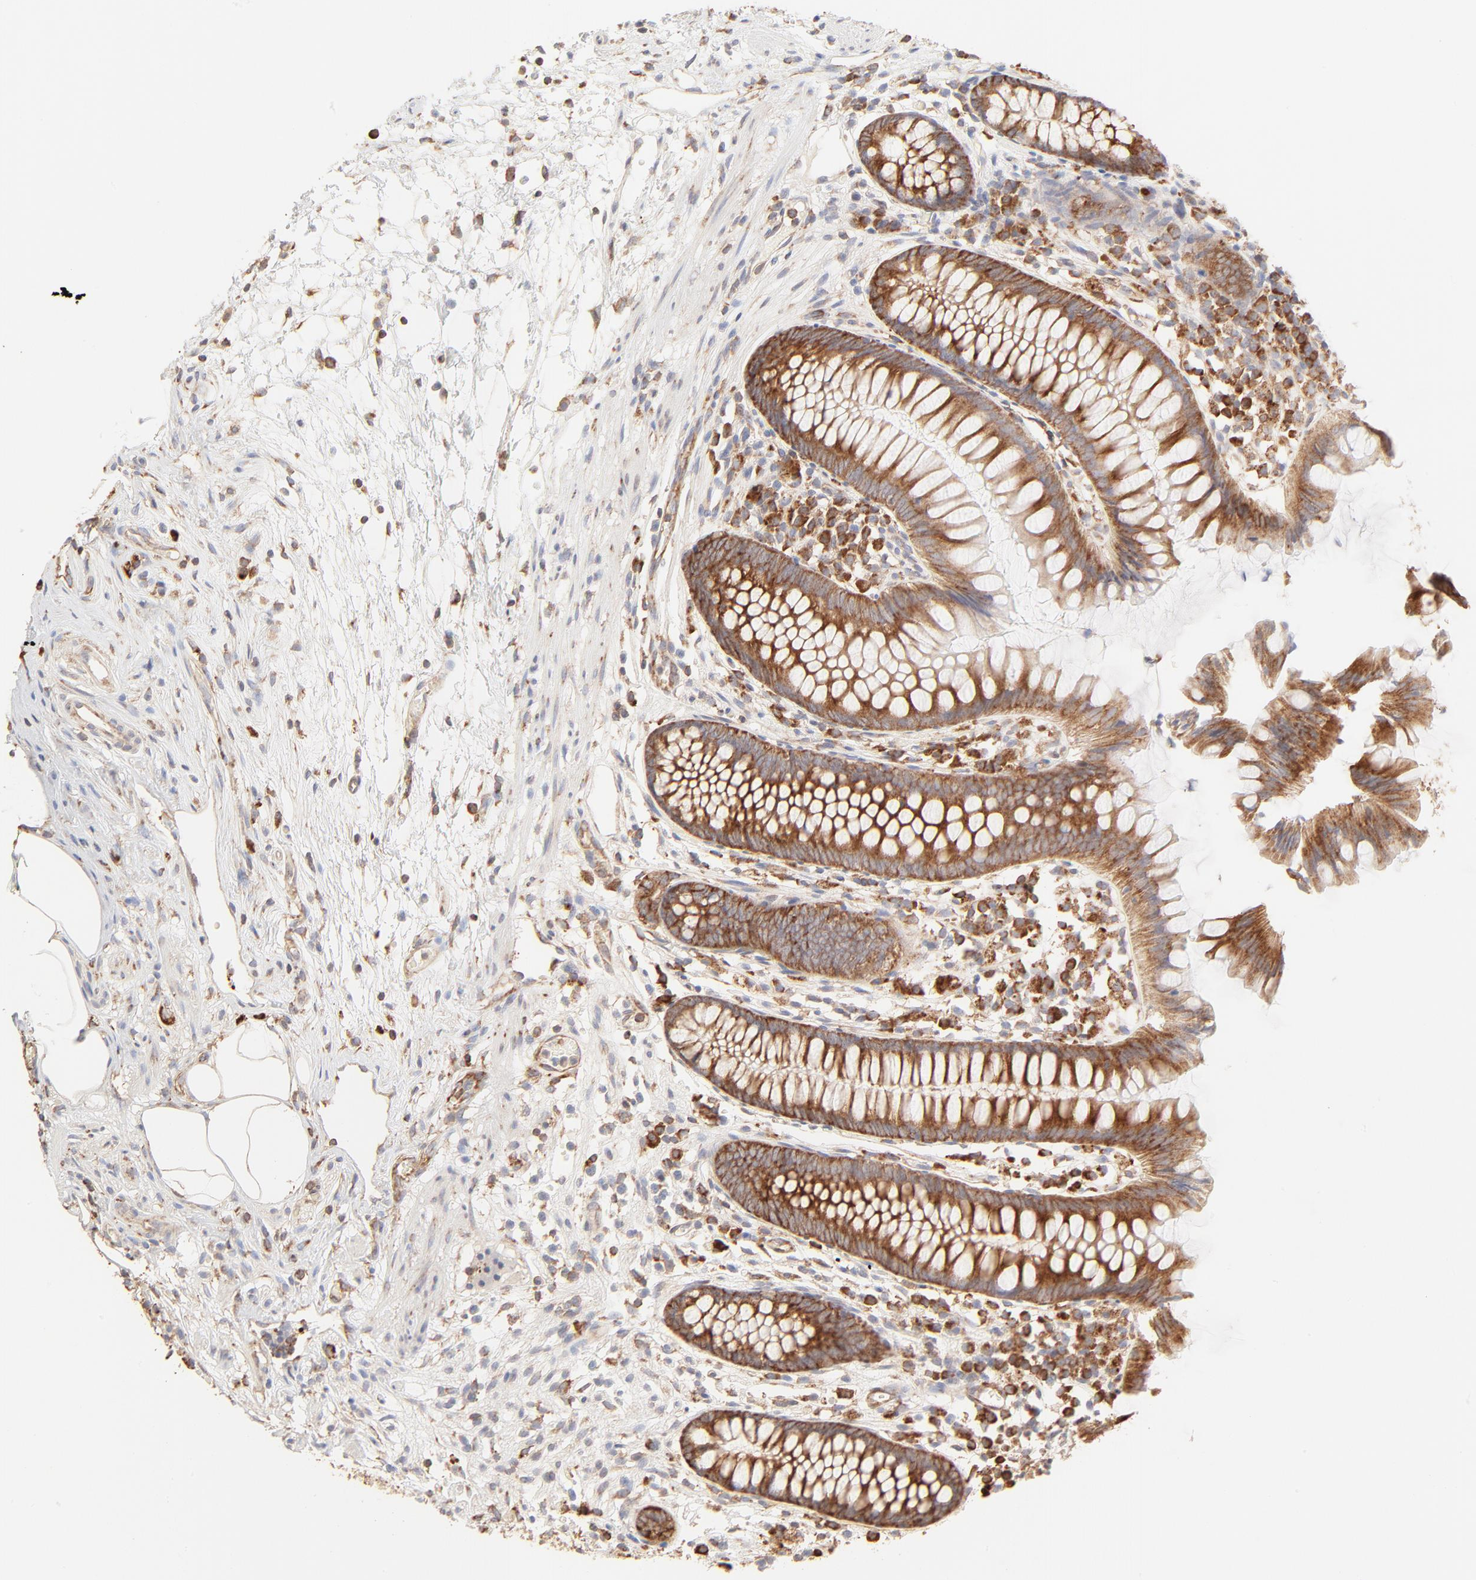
{"staining": {"intensity": "strong", "quantity": ">75%", "location": "cytoplasmic/membranous"}, "tissue": "appendix", "cell_type": "Glandular cells", "image_type": "normal", "snomed": [{"axis": "morphology", "description": "Normal tissue, NOS"}, {"axis": "topography", "description": "Appendix"}], "caption": "DAB immunohistochemical staining of benign human appendix shows strong cytoplasmic/membranous protein expression in approximately >75% of glandular cells. (Stains: DAB (3,3'-diaminobenzidine) in brown, nuclei in blue, Microscopy: brightfield microscopy at high magnification).", "gene": "RPS20", "patient": {"sex": "male", "age": 38}}